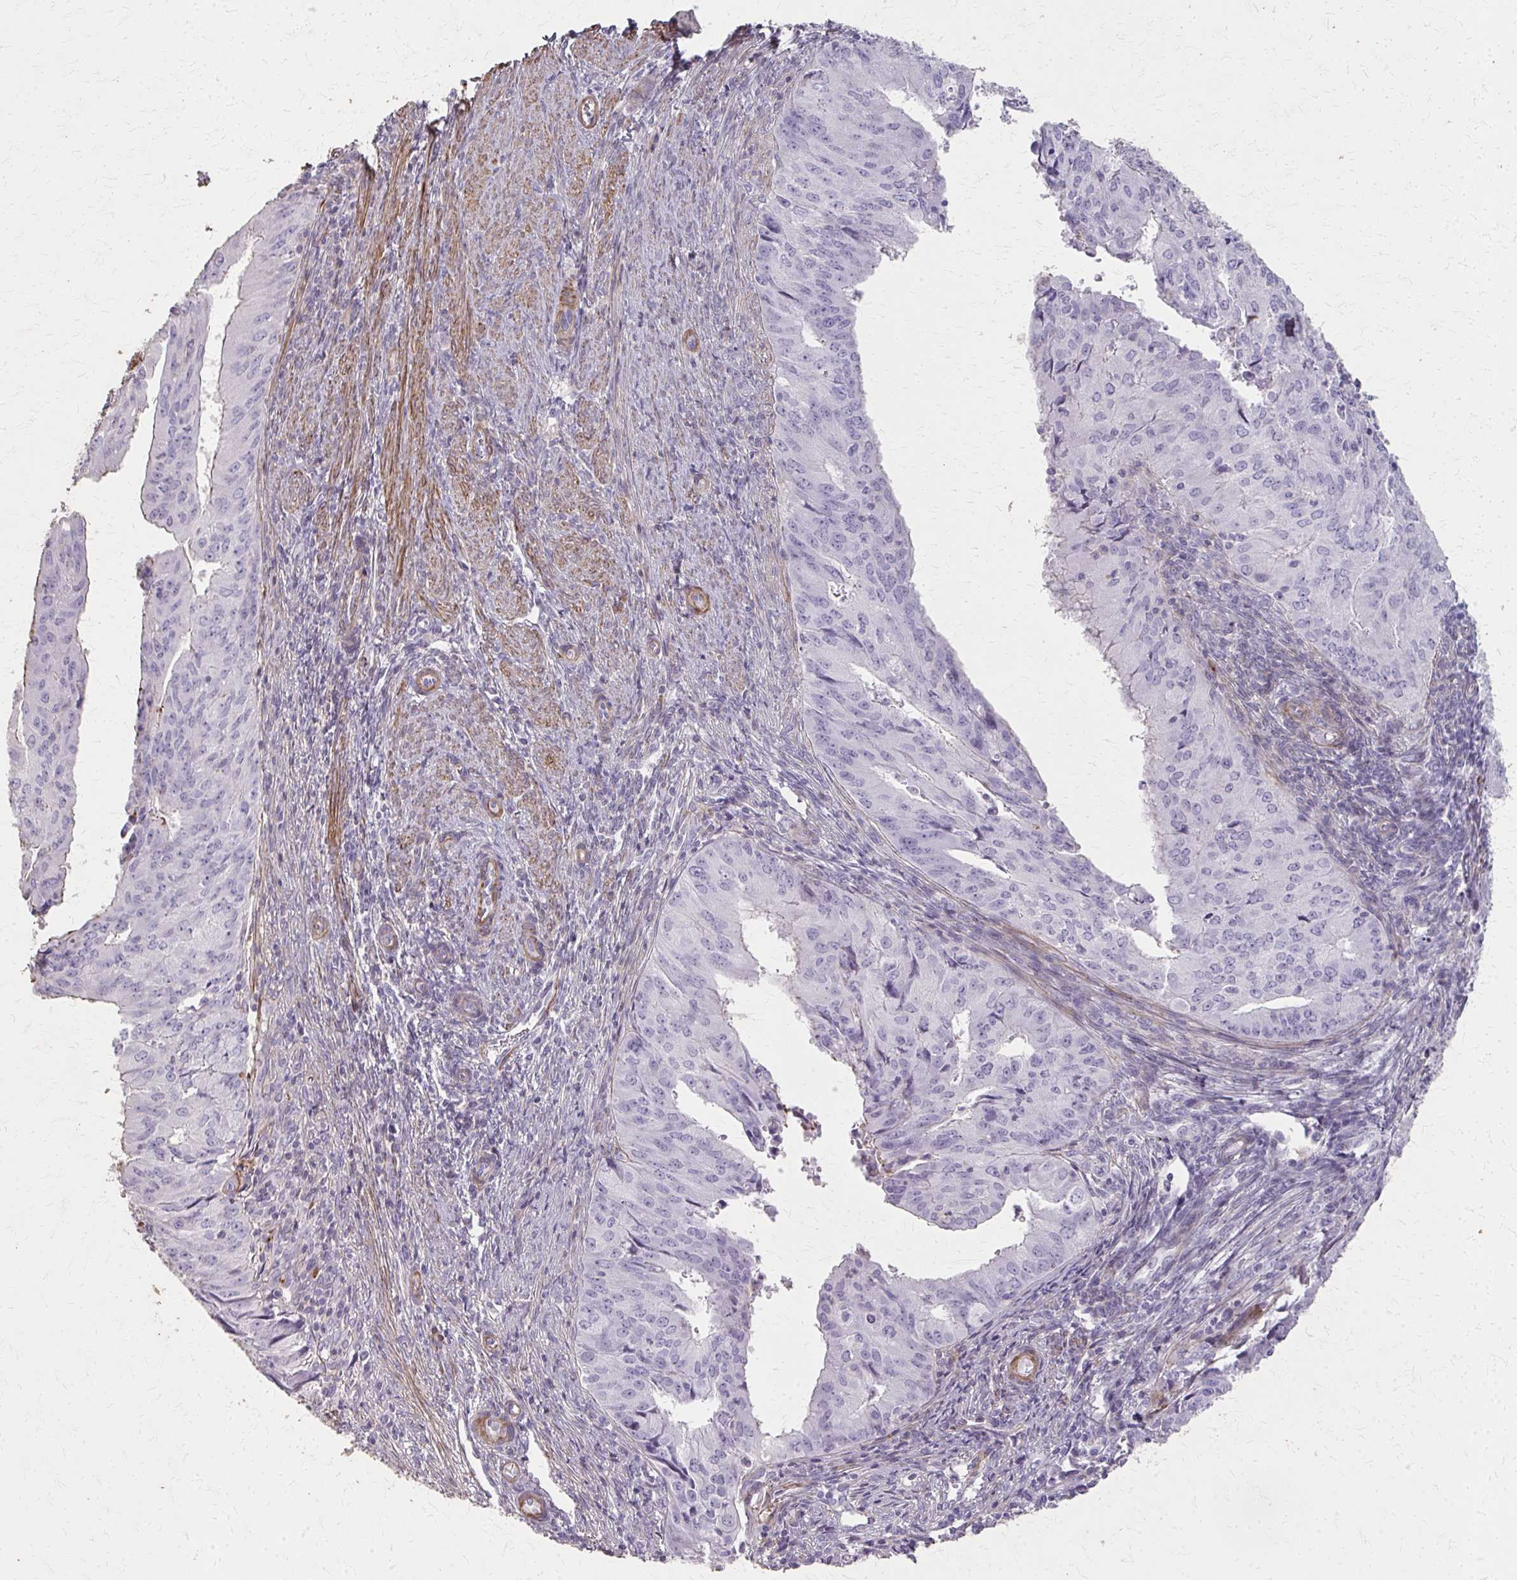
{"staining": {"intensity": "negative", "quantity": "none", "location": "none"}, "tissue": "endometrial cancer", "cell_type": "Tumor cells", "image_type": "cancer", "snomed": [{"axis": "morphology", "description": "Adenocarcinoma, NOS"}, {"axis": "topography", "description": "Endometrium"}], "caption": "The IHC micrograph has no significant expression in tumor cells of adenocarcinoma (endometrial) tissue. (Immunohistochemistry (ihc), brightfield microscopy, high magnification).", "gene": "TENM4", "patient": {"sex": "female", "age": 50}}